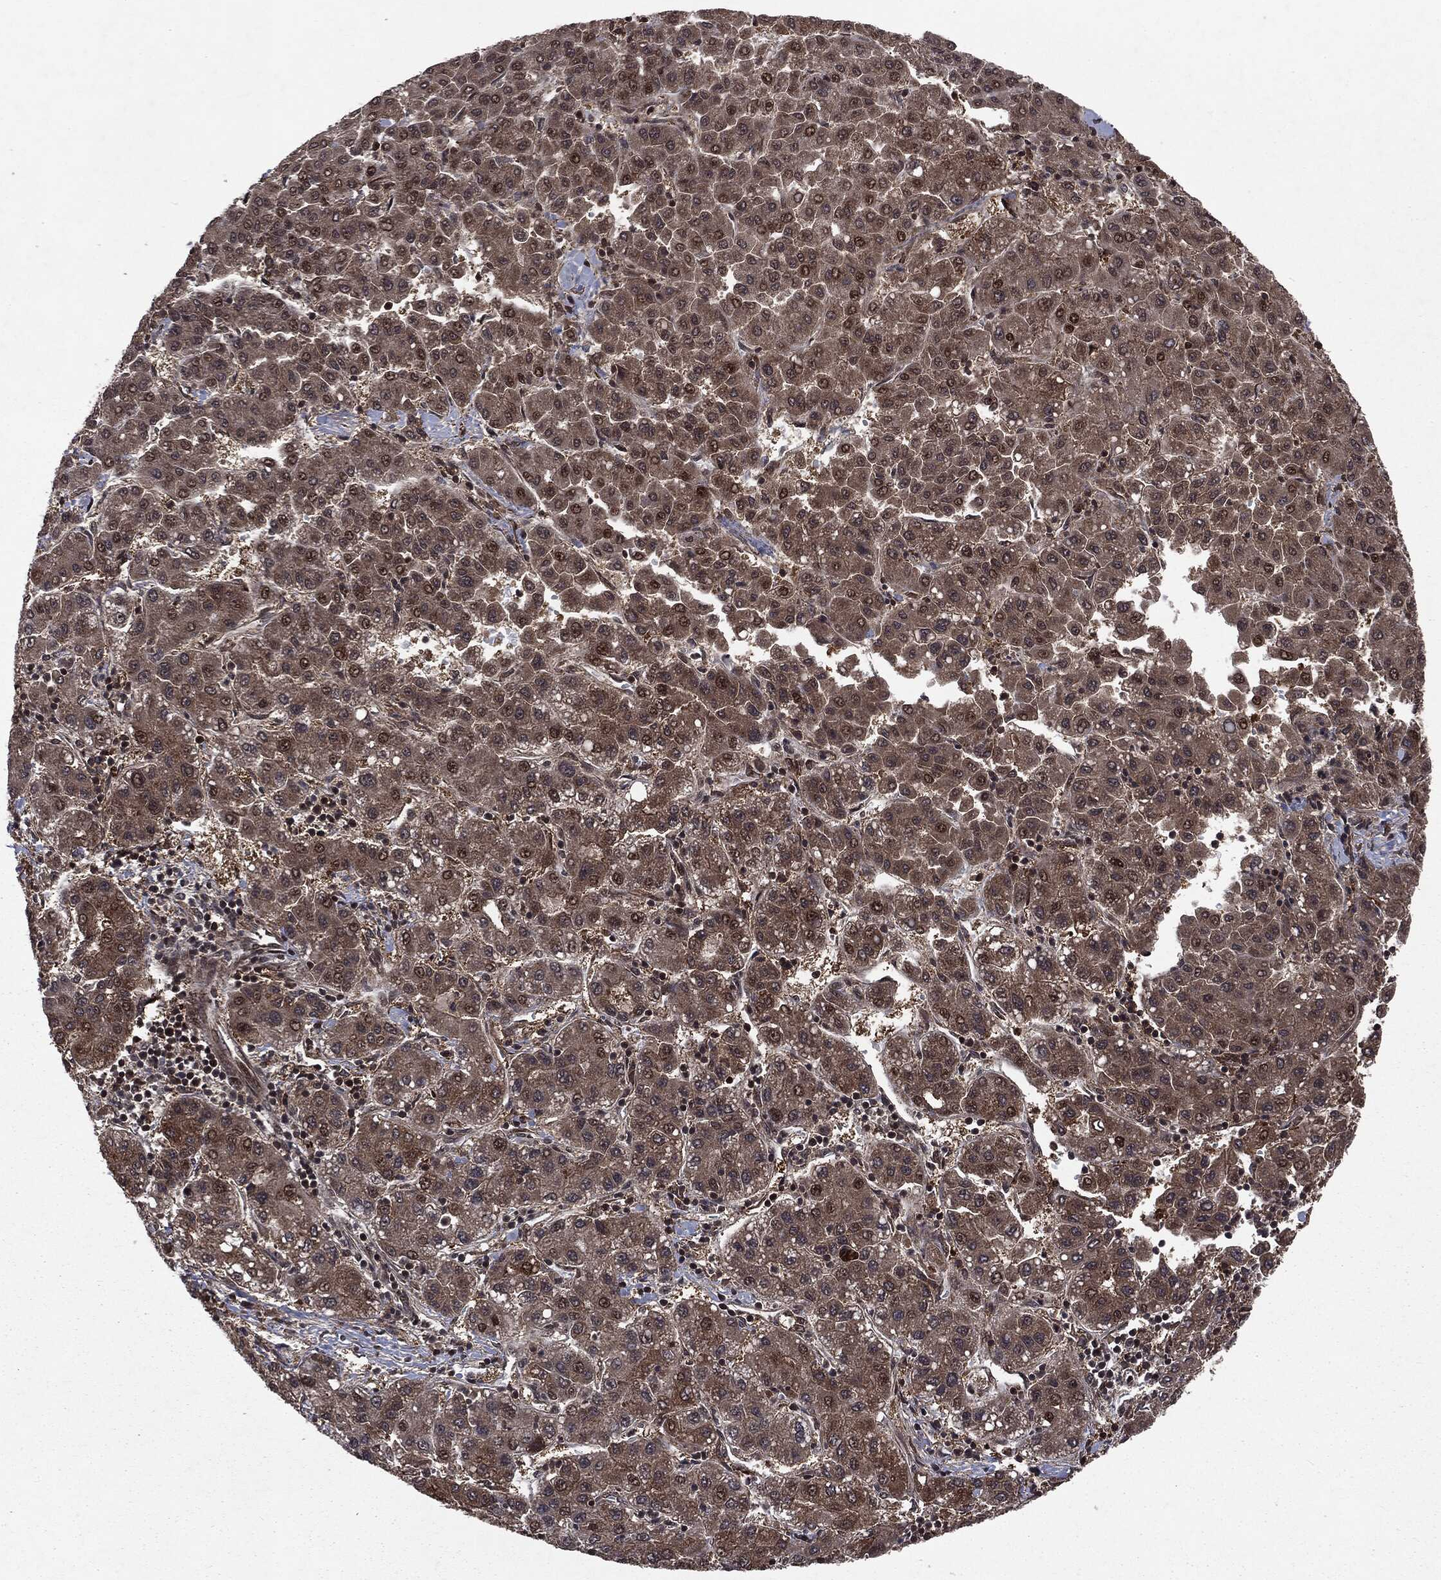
{"staining": {"intensity": "moderate", "quantity": "25%-75%", "location": "cytoplasmic/membranous"}, "tissue": "liver cancer", "cell_type": "Tumor cells", "image_type": "cancer", "snomed": [{"axis": "morphology", "description": "Carcinoma, Hepatocellular, NOS"}, {"axis": "topography", "description": "Liver"}], "caption": "Human liver cancer stained with a protein marker displays moderate staining in tumor cells.", "gene": "STAU2", "patient": {"sex": "male", "age": 65}}